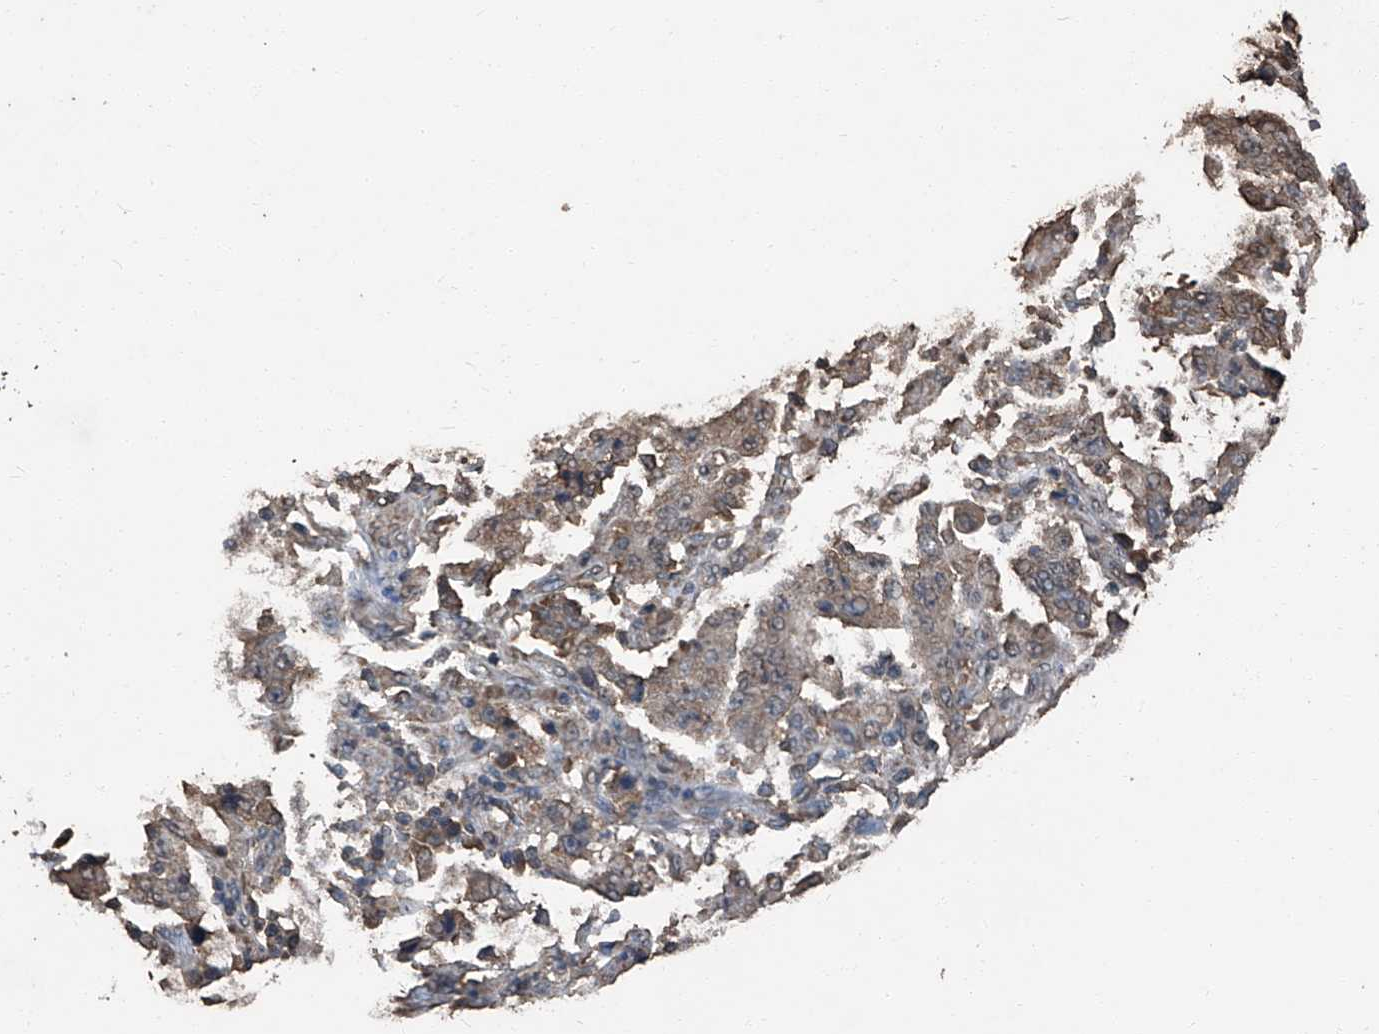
{"staining": {"intensity": "moderate", "quantity": ">75%", "location": "cytoplasmic/membranous"}, "tissue": "stomach cancer", "cell_type": "Tumor cells", "image_type": "cancer", "snomed": [{"axis": "morphology", "description": "Normal tissue, NOS"}, {"axis": "morphology", "description": "Adenocarcinoma, NOS"}, {"axis": "topography", "description": "Stomach, upper"}, {"axis": "topography", "description": "Stomach"}], "caption": "This image demonstrates stomach cancer stained with immunohistochemistry (IHC) to label a protein in brown. The cytoplasmic/membranous of tumor cells show moderate positivity for the protein. Nuclei are counter-stained blue.", "gene": "STARD7", "patient": {"sex": "male", "age": 59}}